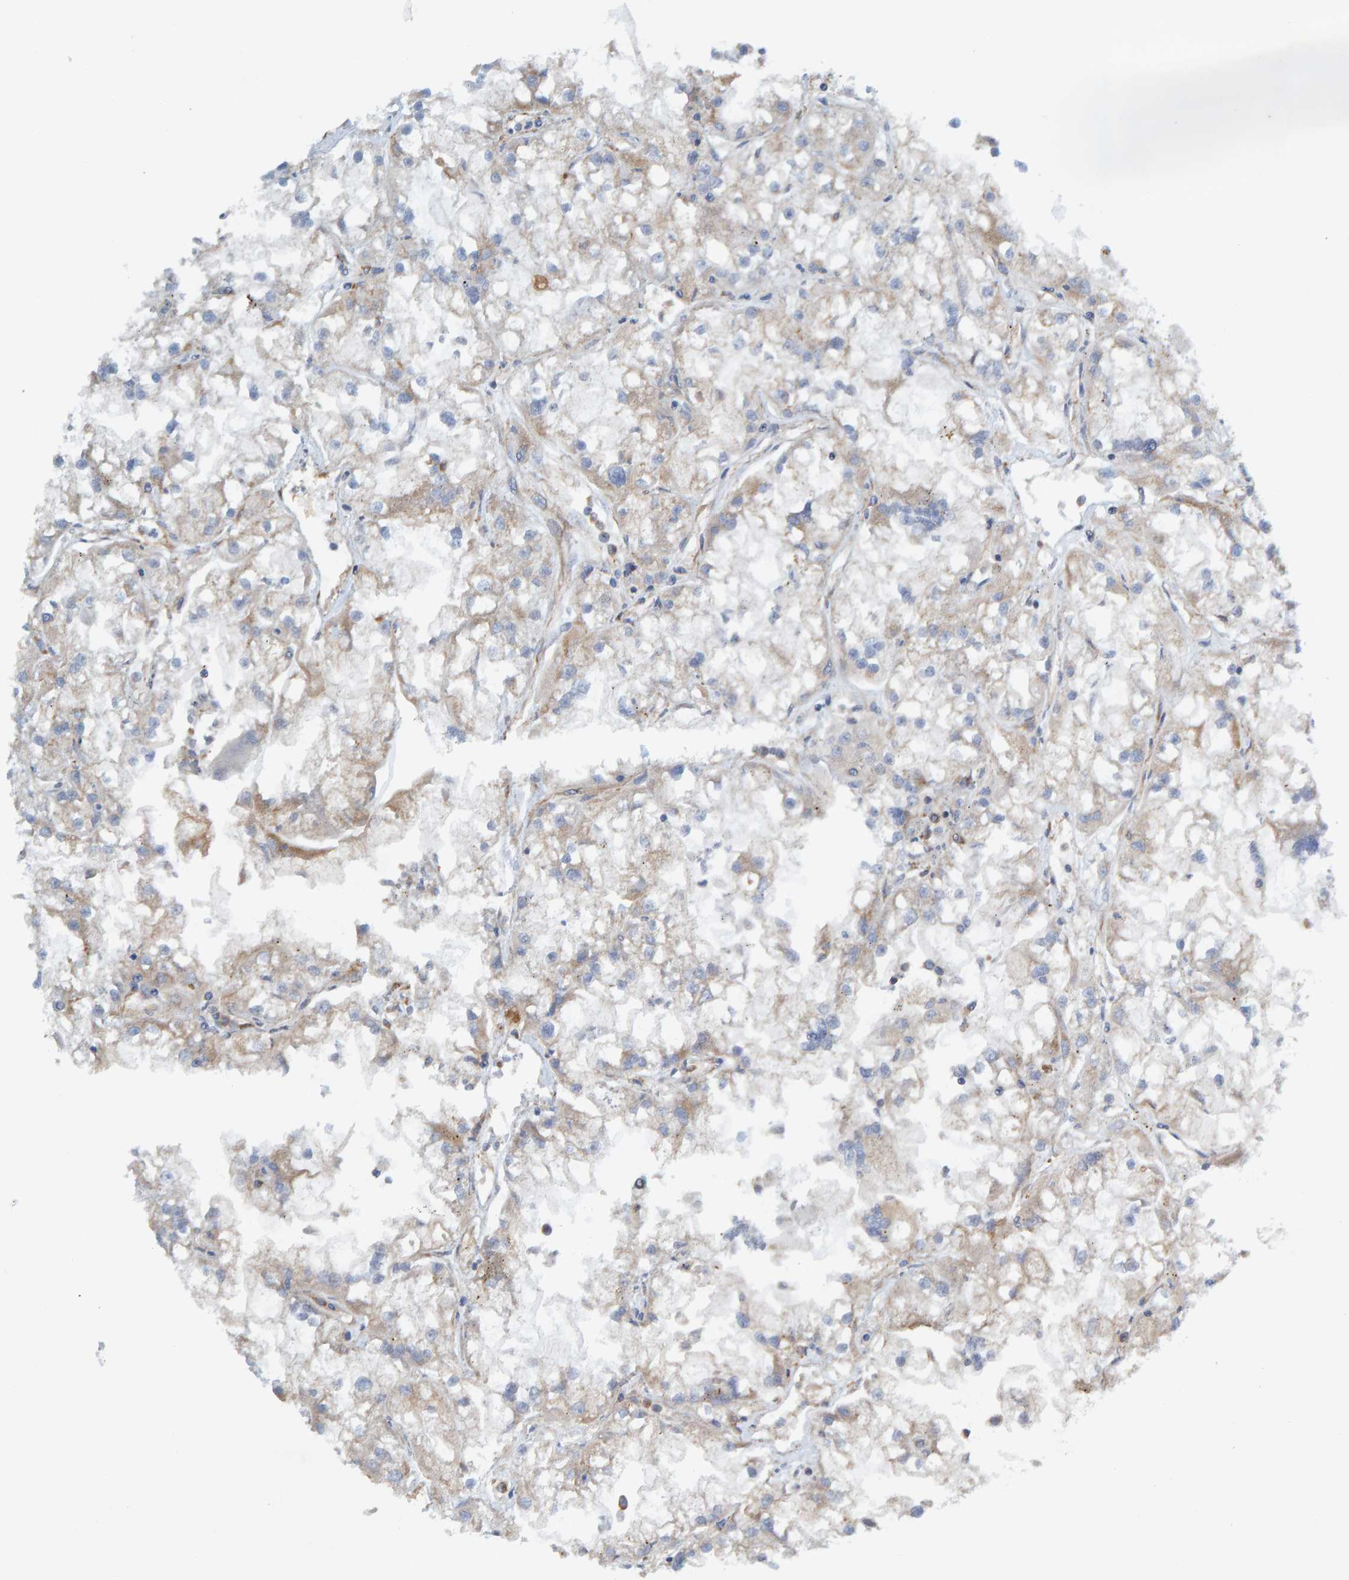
{"staining": {"intensity": "weak", "quantity": "<25%", "location": "cytoplasmic/membranous"}, "tissue": "renal cancer", "cell_type": "Tumor cells", "image_type": "cancer", "snomed": [{"axis": "morphology", "description": "Adenocarcinoma, NOS"}, {"axis": "topography", "description": "Kidney"}], "caption": "DAB (3,3'-diaminobenzidine) immunohistochemical staining of renal adenocarcinoma exhibits no significant expression in tumor cells. The staining was performed using DAB (3,3'-diaminobenzidine) to visualize the protein expression in brown, while the nuclei were stained in blue with hematoxylin (Magnification: 20x).", "gene": "MKLN1", "patient": {"sex": "female", "age": 52}}